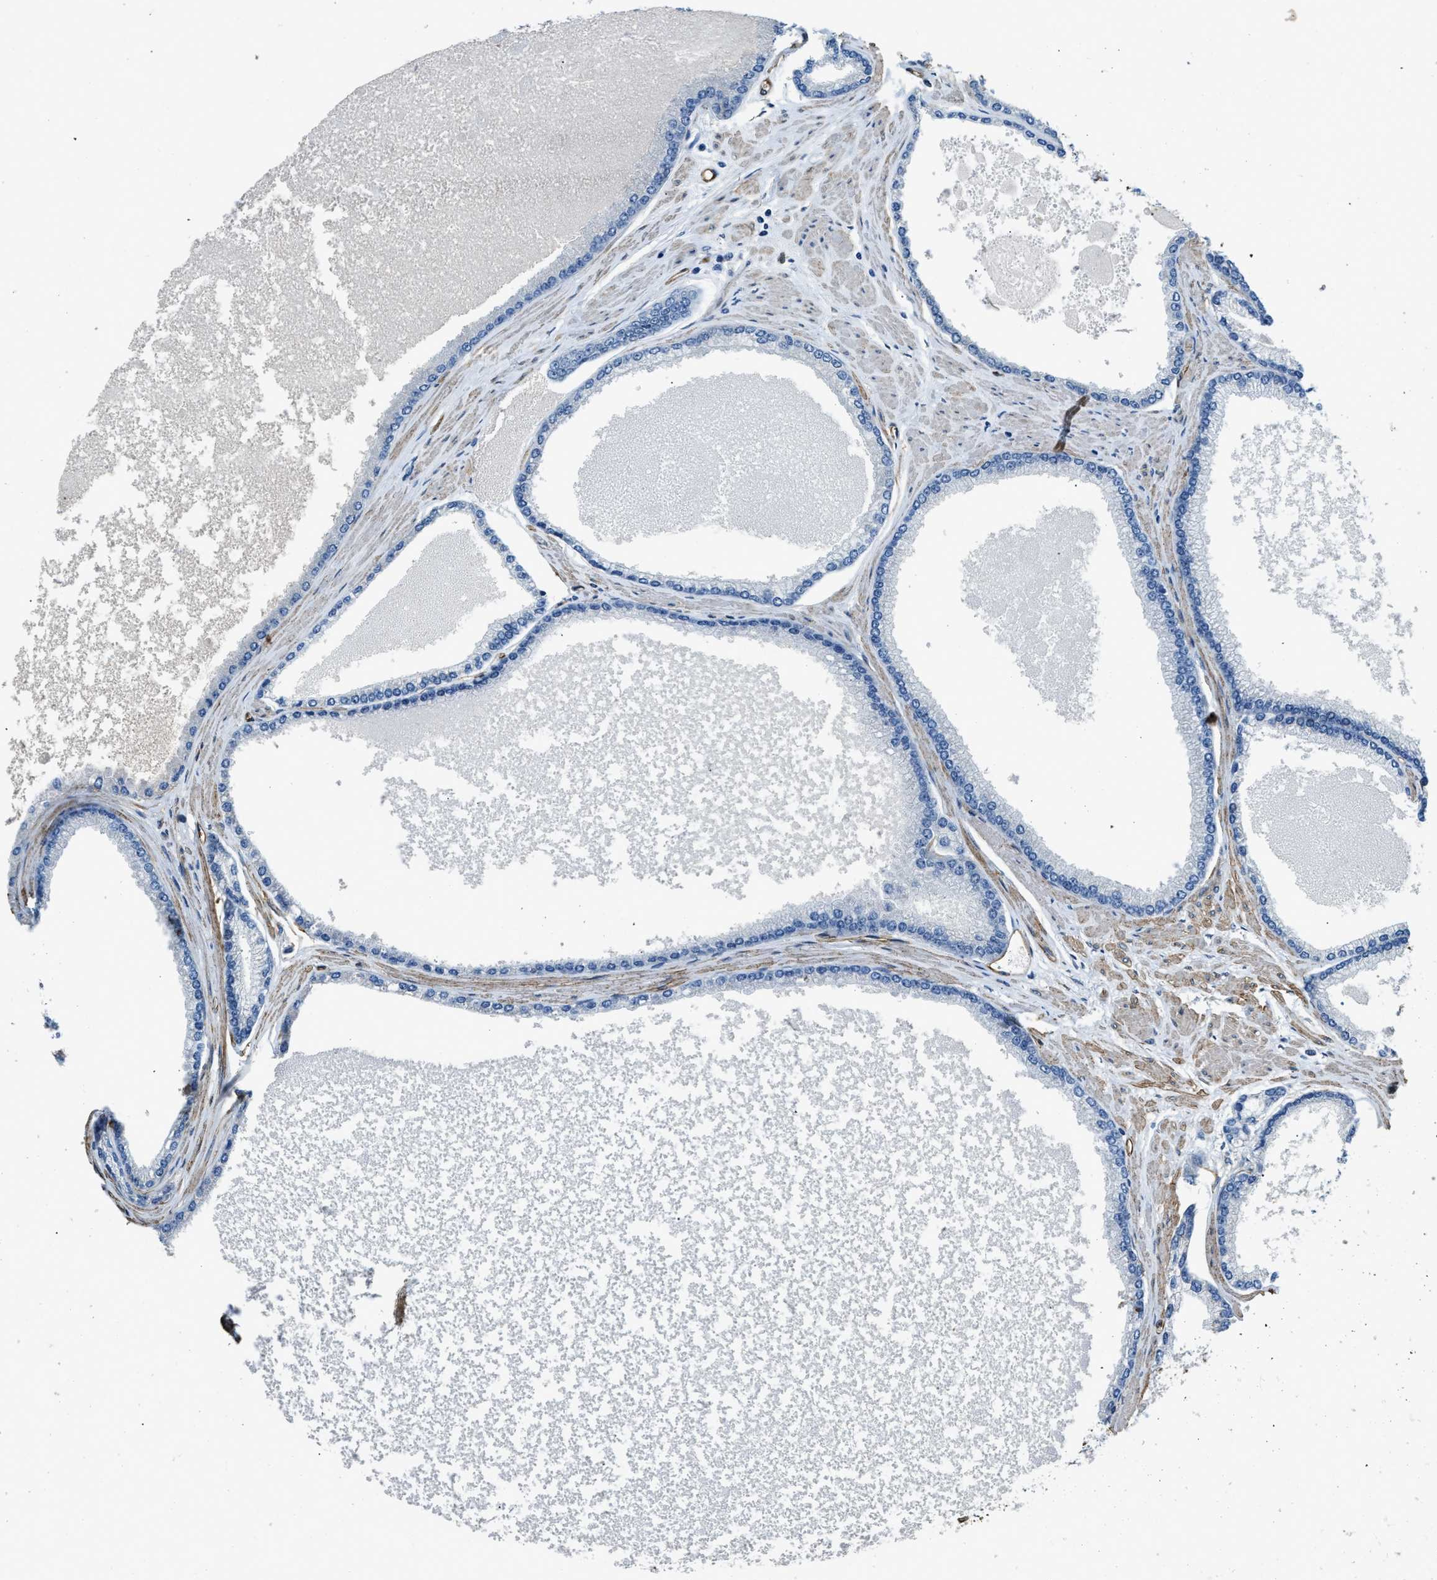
{"staining": {"intensity": "negative", "quantity": "none", "location": "none"}, "tissue": "prostate cancer", "cell_type": "Tumor cells", "image_type": "cancer", "snomed": [{"axis": "morphology", "description": "Adenocarcinoma, High grade"}, {"axis": "topography", "description": "Prostate"}], "caption": "The photomicrograph shows no staining of tumor cells in prostate cancer (high-grade adenocarcinoma).", "gene": "NMB", "patient": {"sex": "male", "age": 61}}